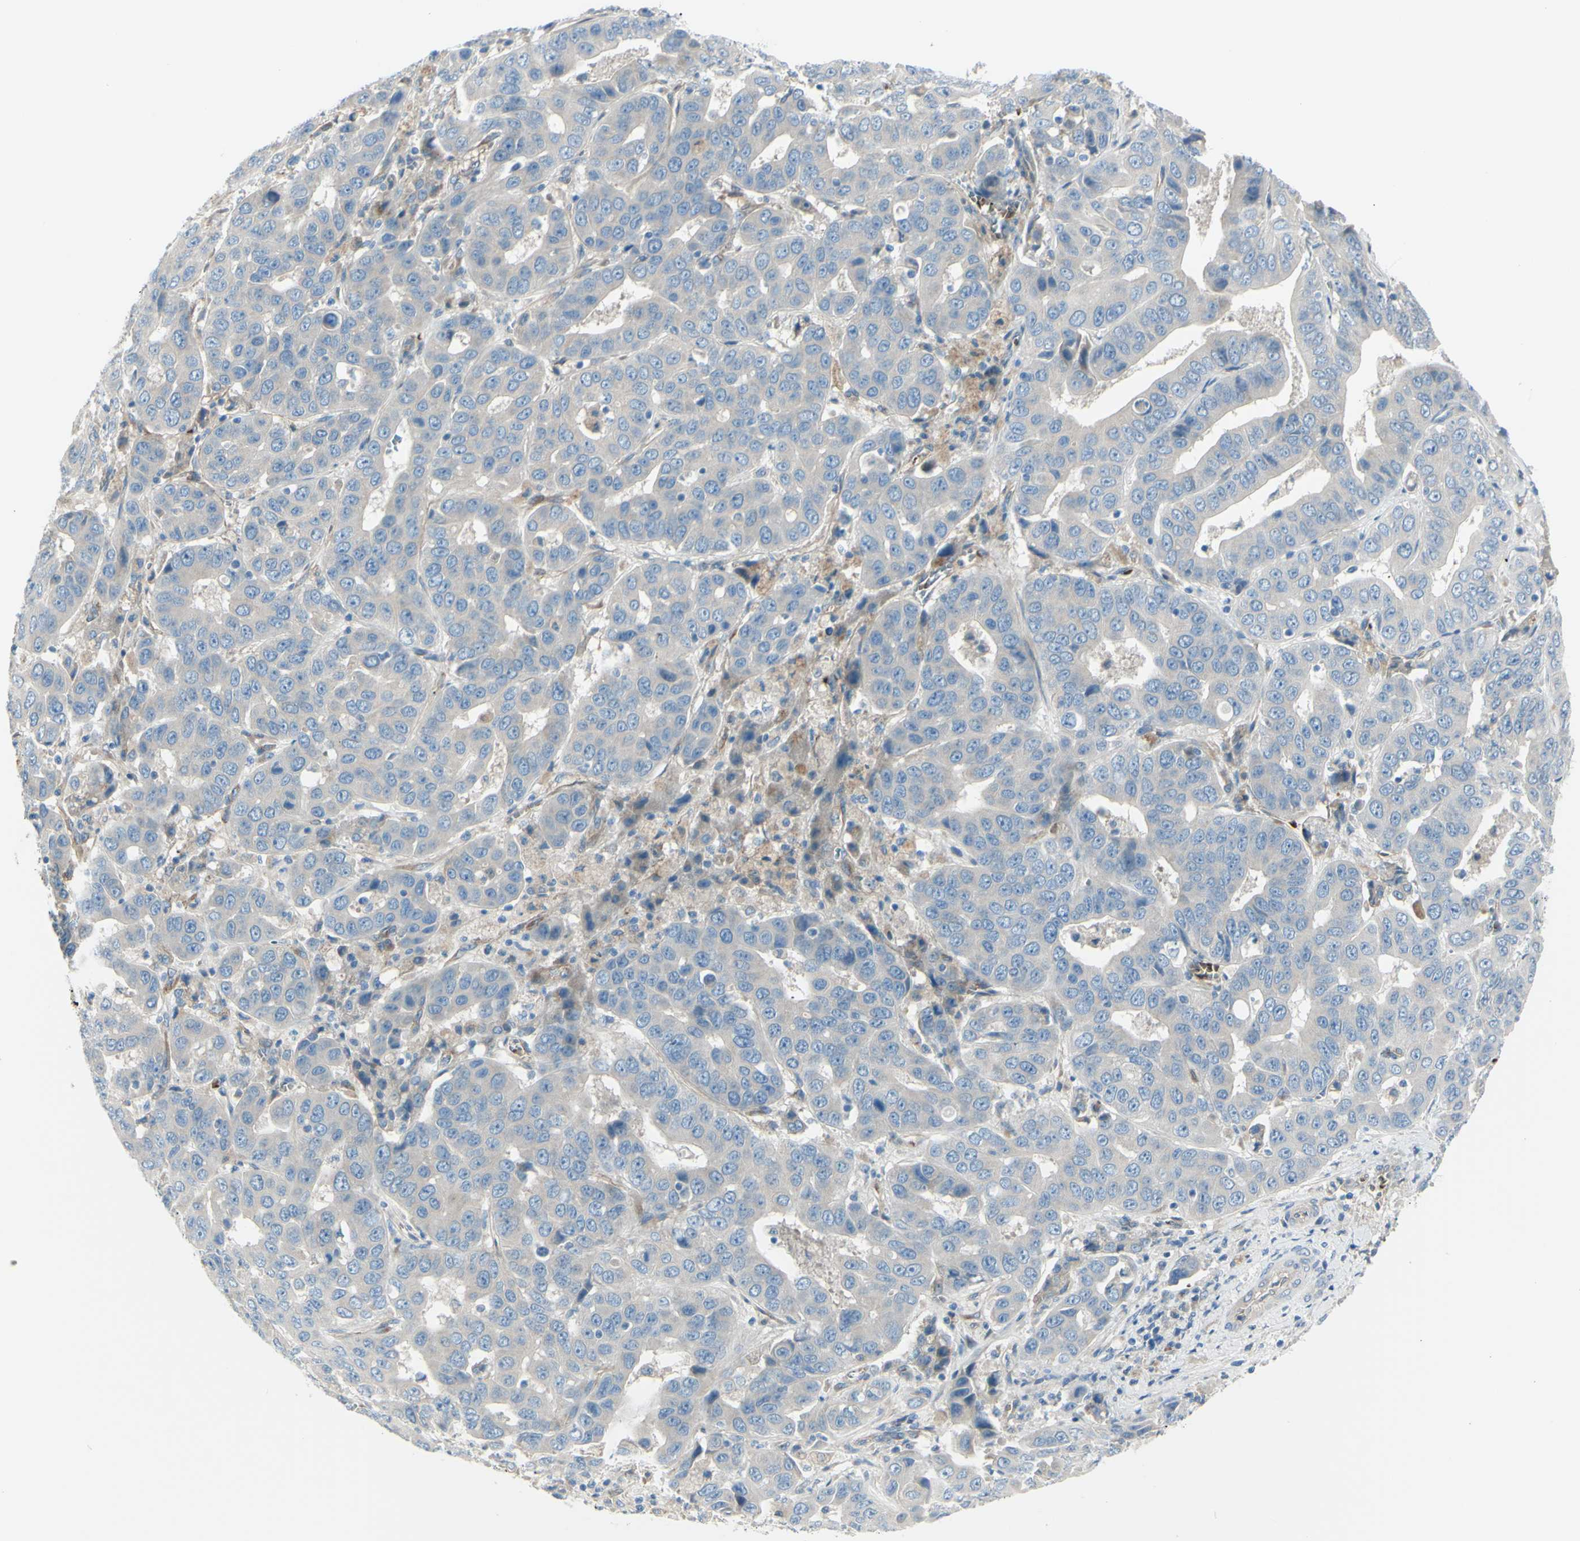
{"staining": {"intensity": "weak", "quantity": ">75%", "location": "cytoplasmic/membranous"}, "tissue": "liver cancer", "cell_type": "Tumor cells", "image_type": "cancer", "snomed": [{"axis": "morphology", "description": "Cholangiocarcinoma"}, {"axis": "topography", "description": "Liver"}], "caption": "A brown stain shows weak cytoplasmic/membranous expression of a protein in human liver cancer tumor cells. (brown staining indicates protein expression, while blue staining denotes nuclei).", "gene": "PCDHGA2", "patient": {"sex": "female", "age": 52}}